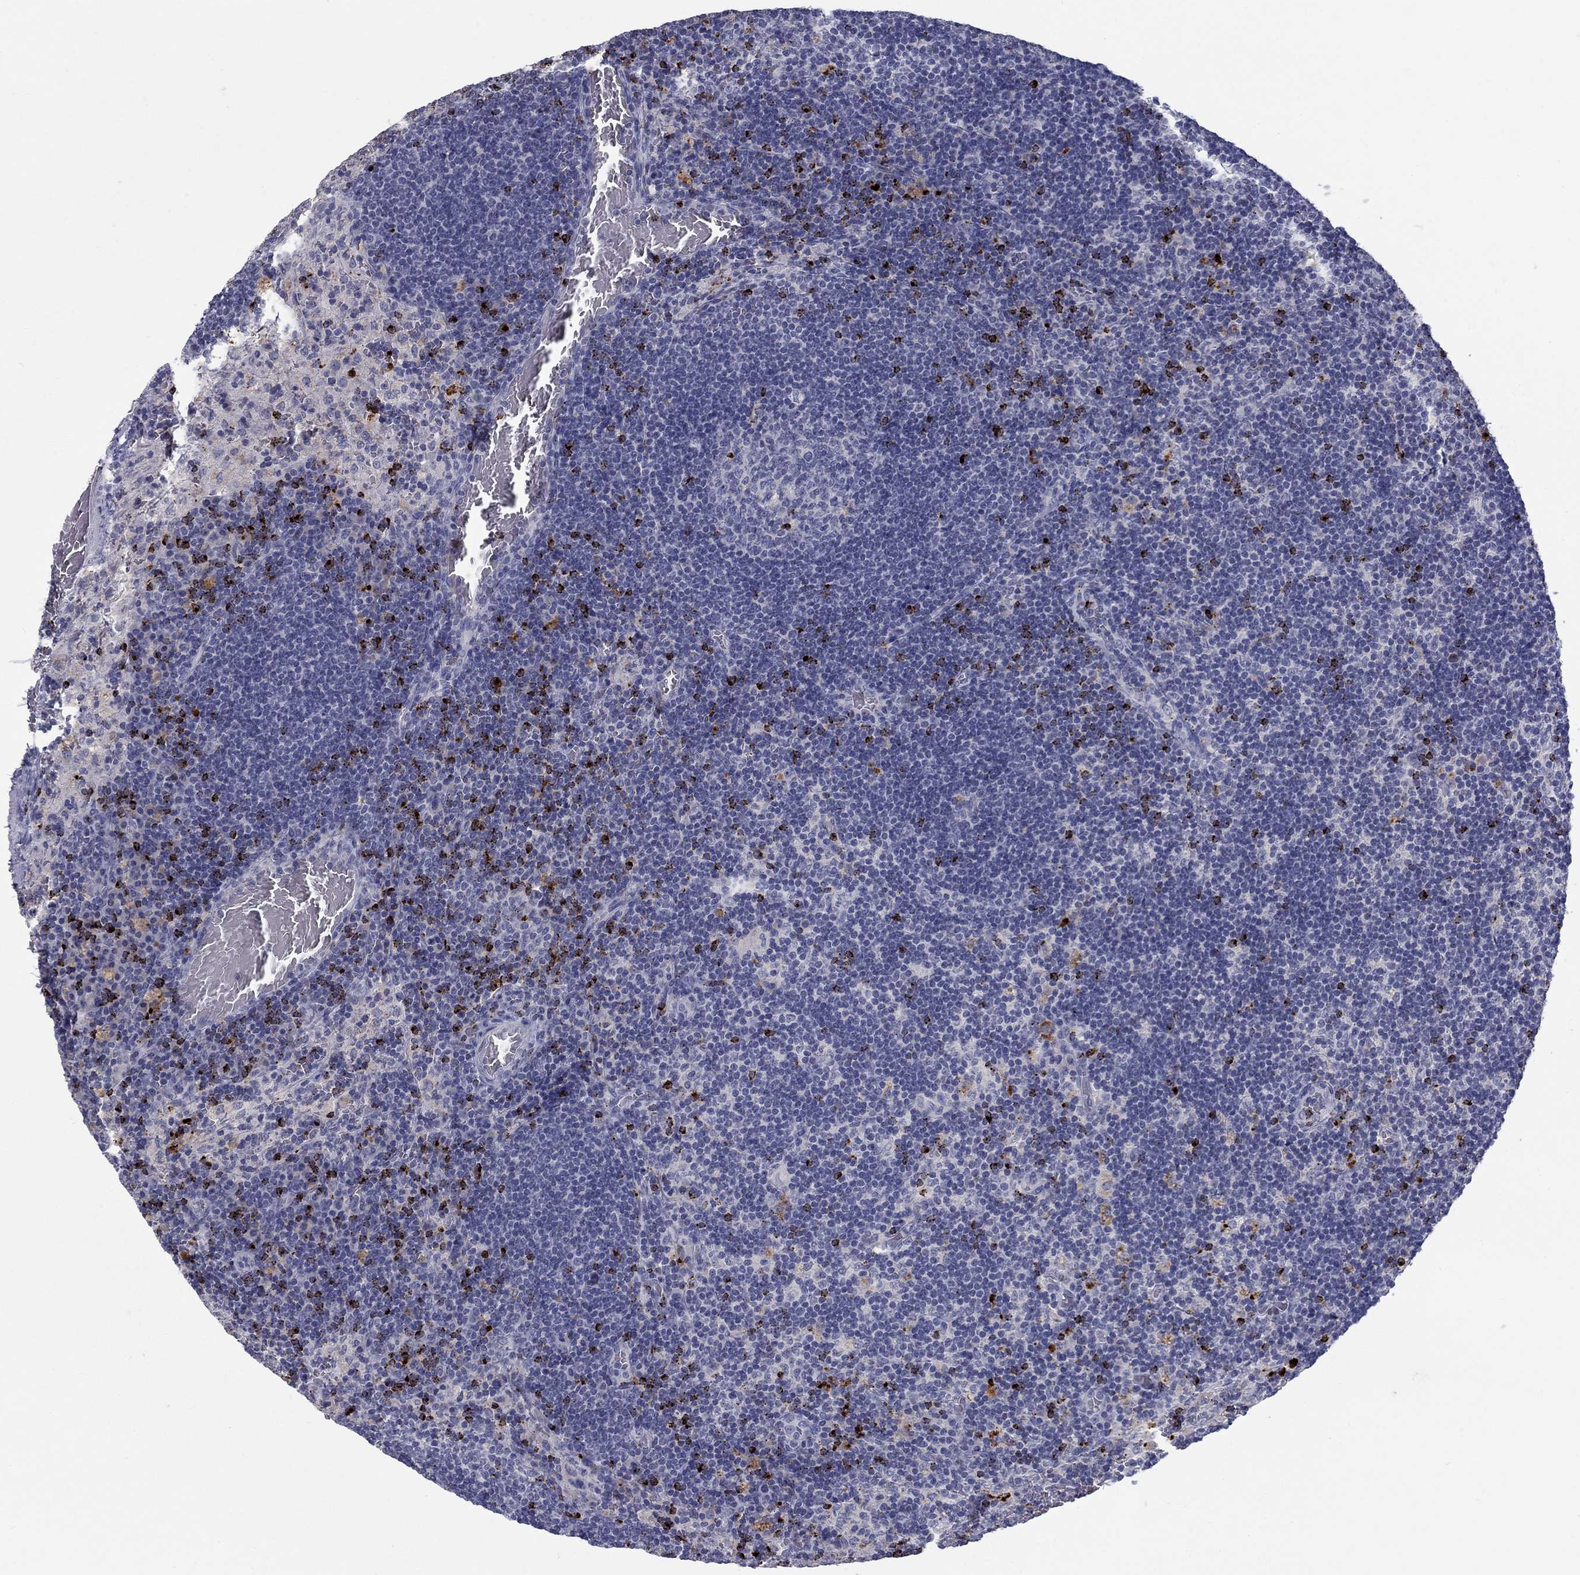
{"staining": {"intensity": "strong", "quantity": "<25%", "location": "cytoplasmic/membranous"}, "tissue": "lymph node", "cell_type": "Germinal center cells", "image_type": "normal", "snomed": [{"axis": "morphology", "description": "Normal tissue, NOS"}, {"axis": "topography", "description": "Lymph node"}], "caption": "Lymph node stained with immunohistochemistry displays strong cytoplasmic/membranous positivity in approximately <25% of germinal center cells.", "gene": "GZMA", "patient": {"sex": "male", "age": 63}}